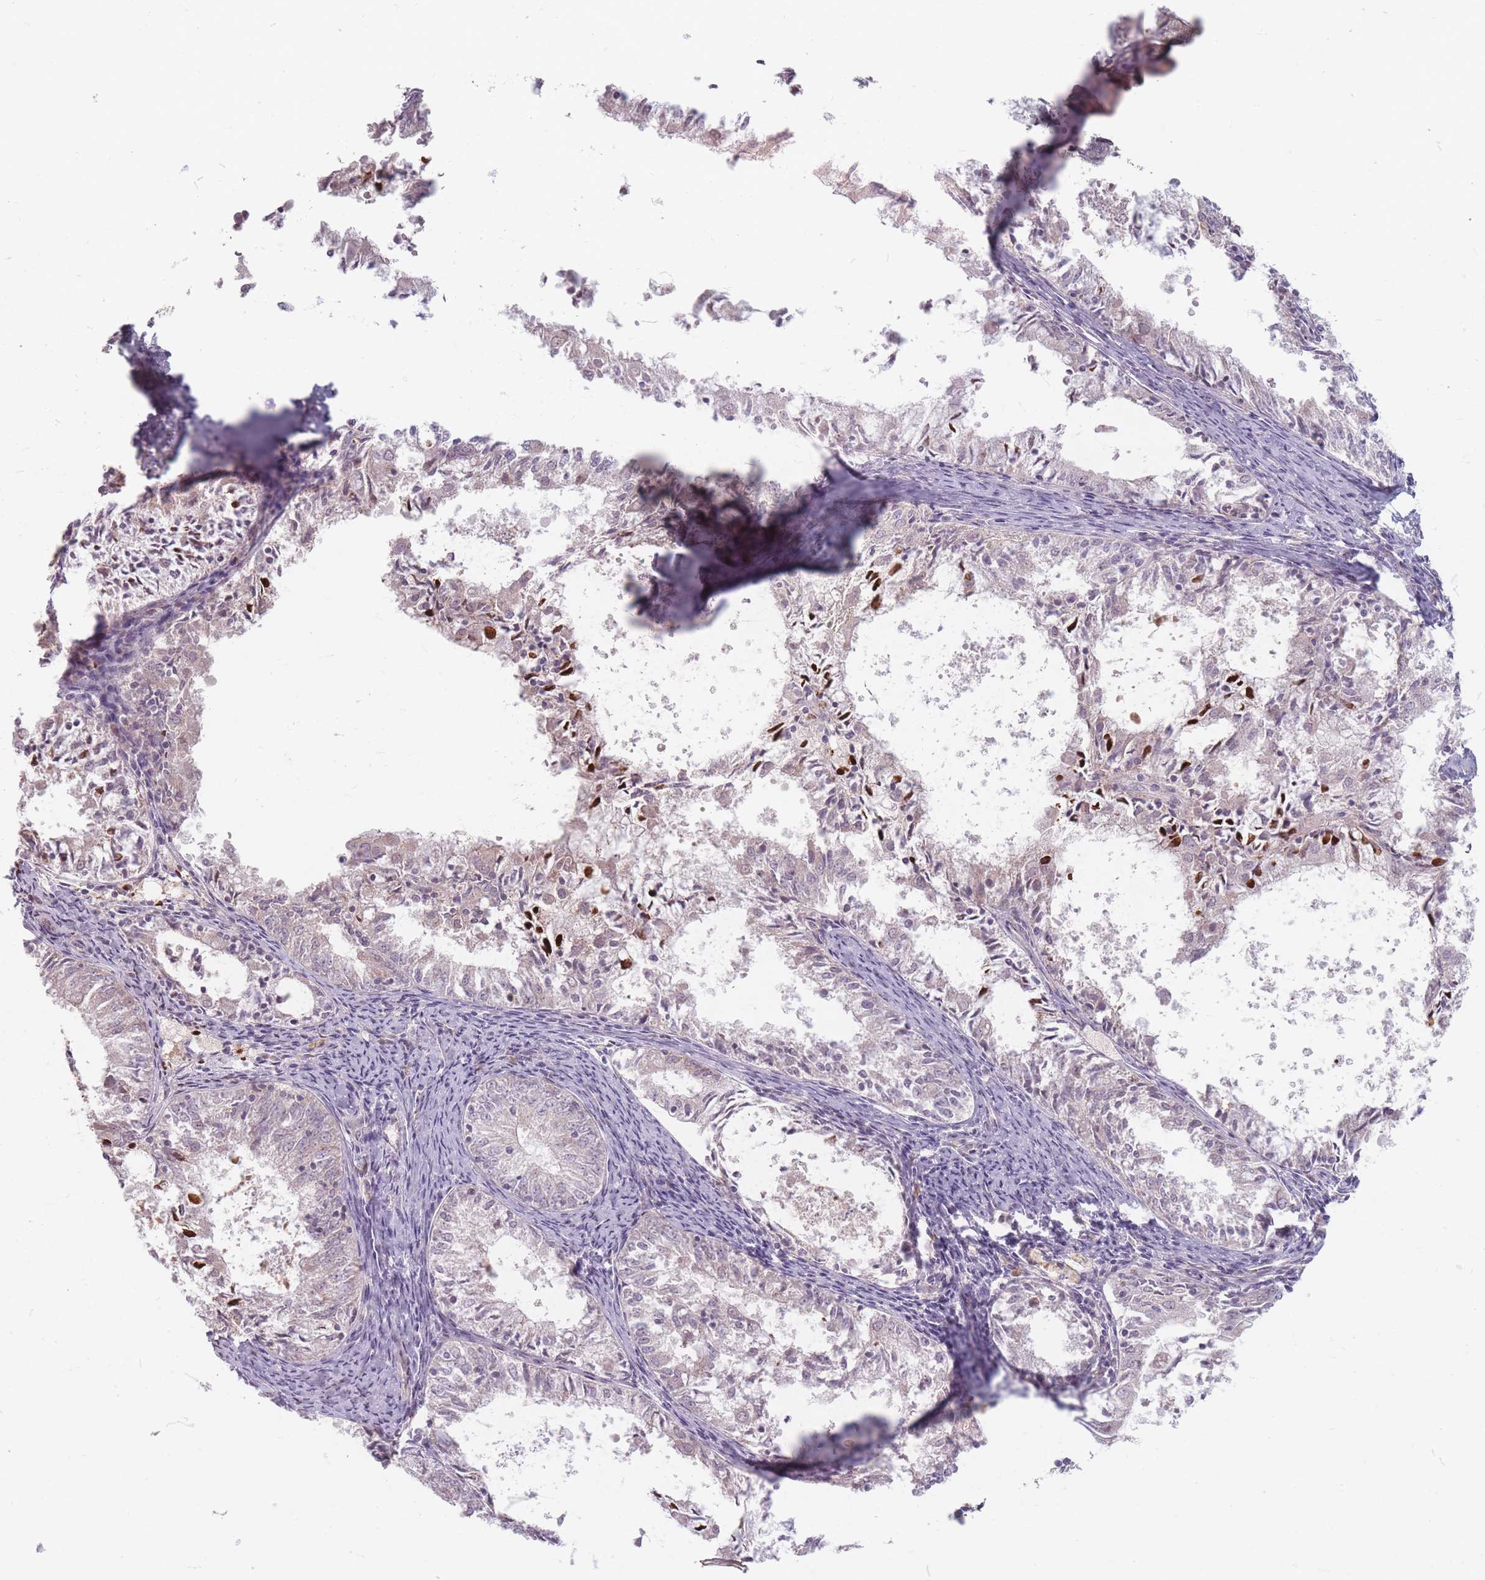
{"staining": {"intensity": "strong", "quantity": "<25%", "location": "nuclear"}, "tissue": "endometrial cancer", "cell_type": "Tumor cells", "image_type": "cancer", "snomed": [{"axis": "morphology", "description": "Adenocarcinoma, NOS"}, {"axis": "topography", "description": "Endometrium"}], "caption": "IHC (DAB (3,3'-diaminobenzidine)) staining of endometrial cancer (adenocarcinoma) displays strong nuclear protein positivity in approximately <25% of tumor cells. Using DAB (brown) and hematoxylin (blue) stains, captured at high magnification using brightfield microscopy.", "gene": "GABRA6", "patient": {"sex": "female", "age": 57}}